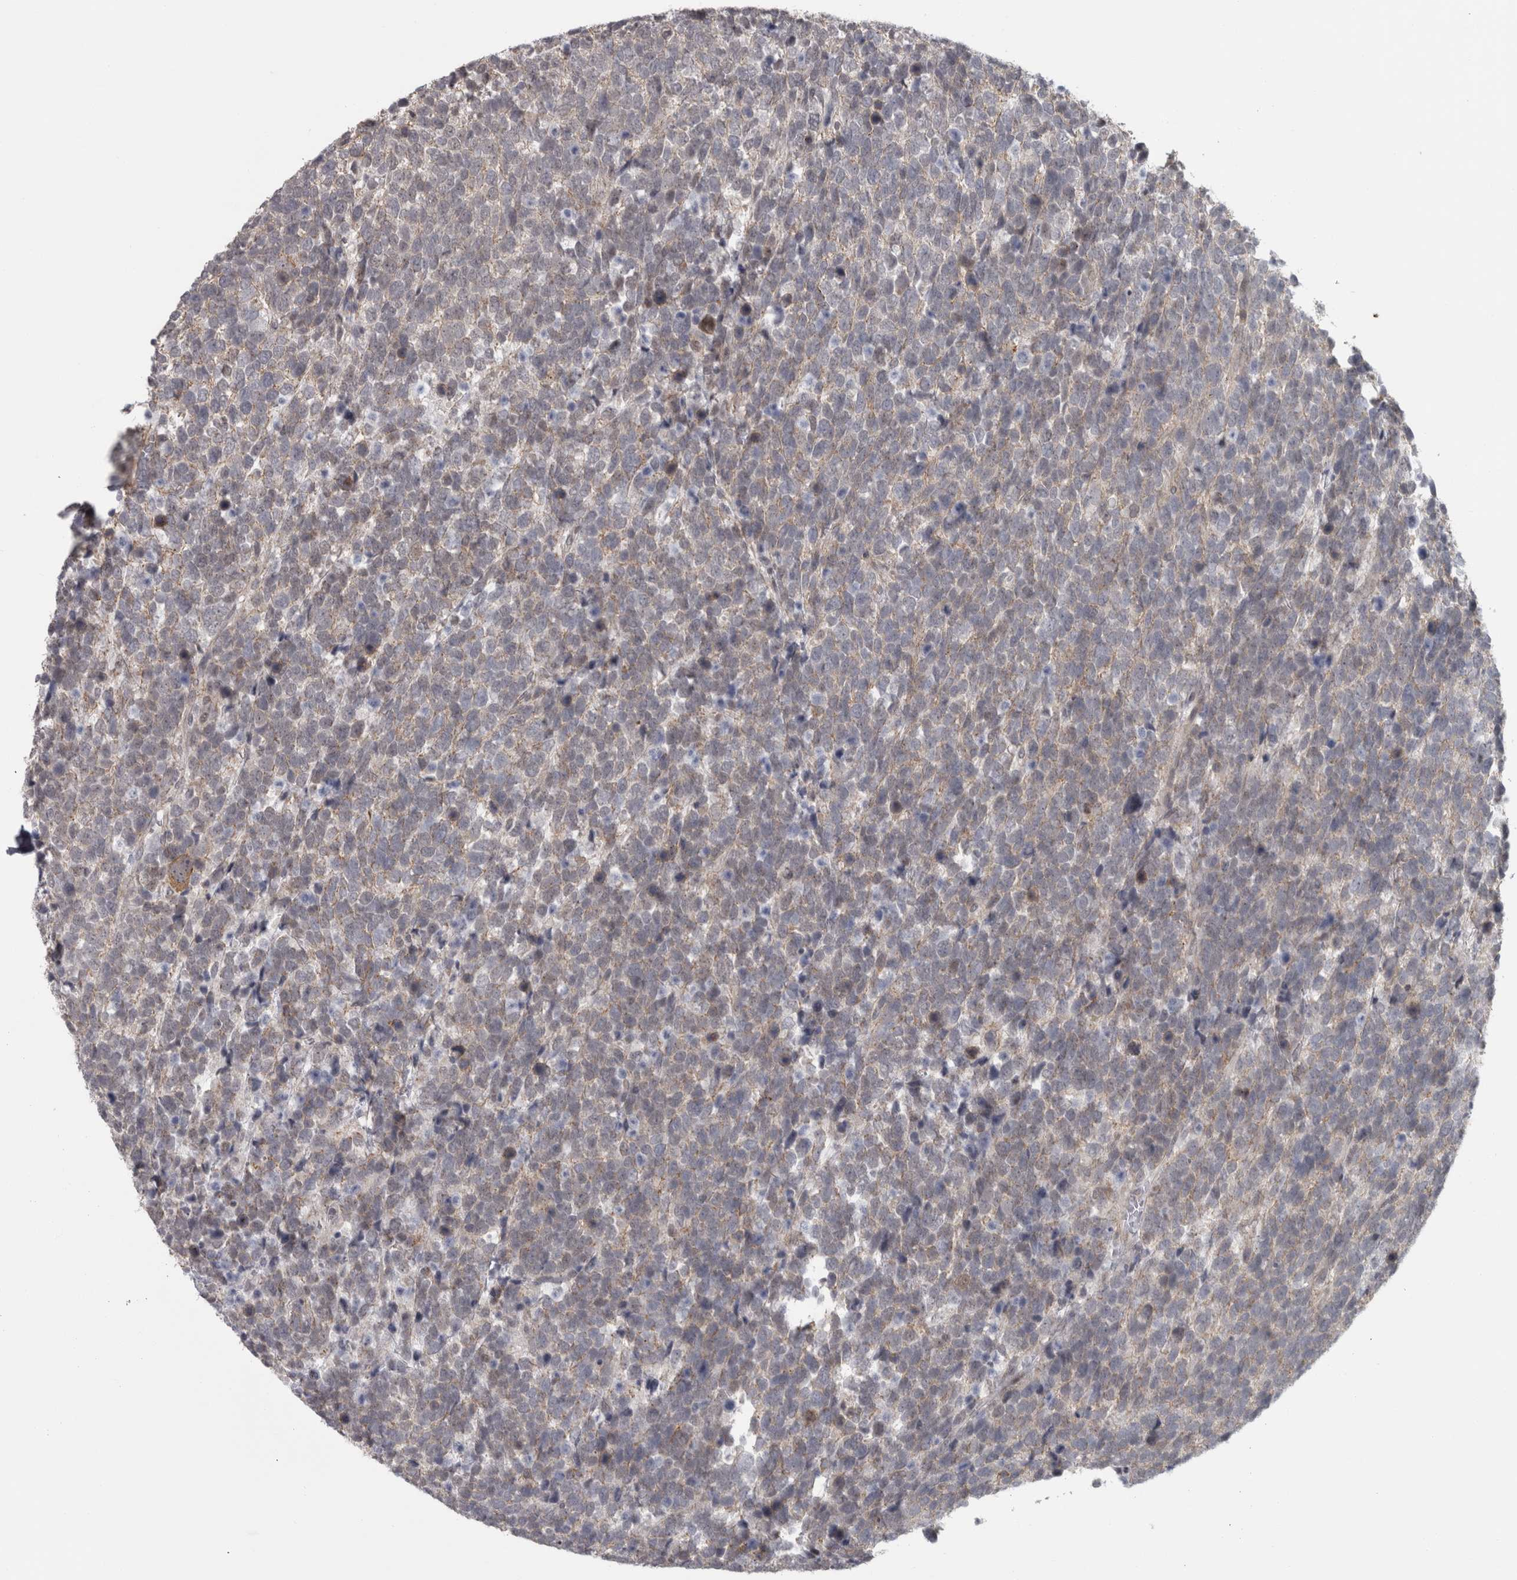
{"staining": {"intensity": "negative", "quantity": "none", "location": "none"}, "tissue": "urothelial cancer", "cell_type": "Tumor cells", "image_type": "cancer", "snomed": [{"axis": "morphology", "description": "Urothelial carcinoma, High grade"}, {"axis": "topography", "description": "Urinary bladder"}], "caption": "Human urothelial cancer stained for a protein using immunohistochemistry reveals no expression in tumor cells.", "gene": "PPP1R12B", "patient": {"sex": "female", "age": 82}}